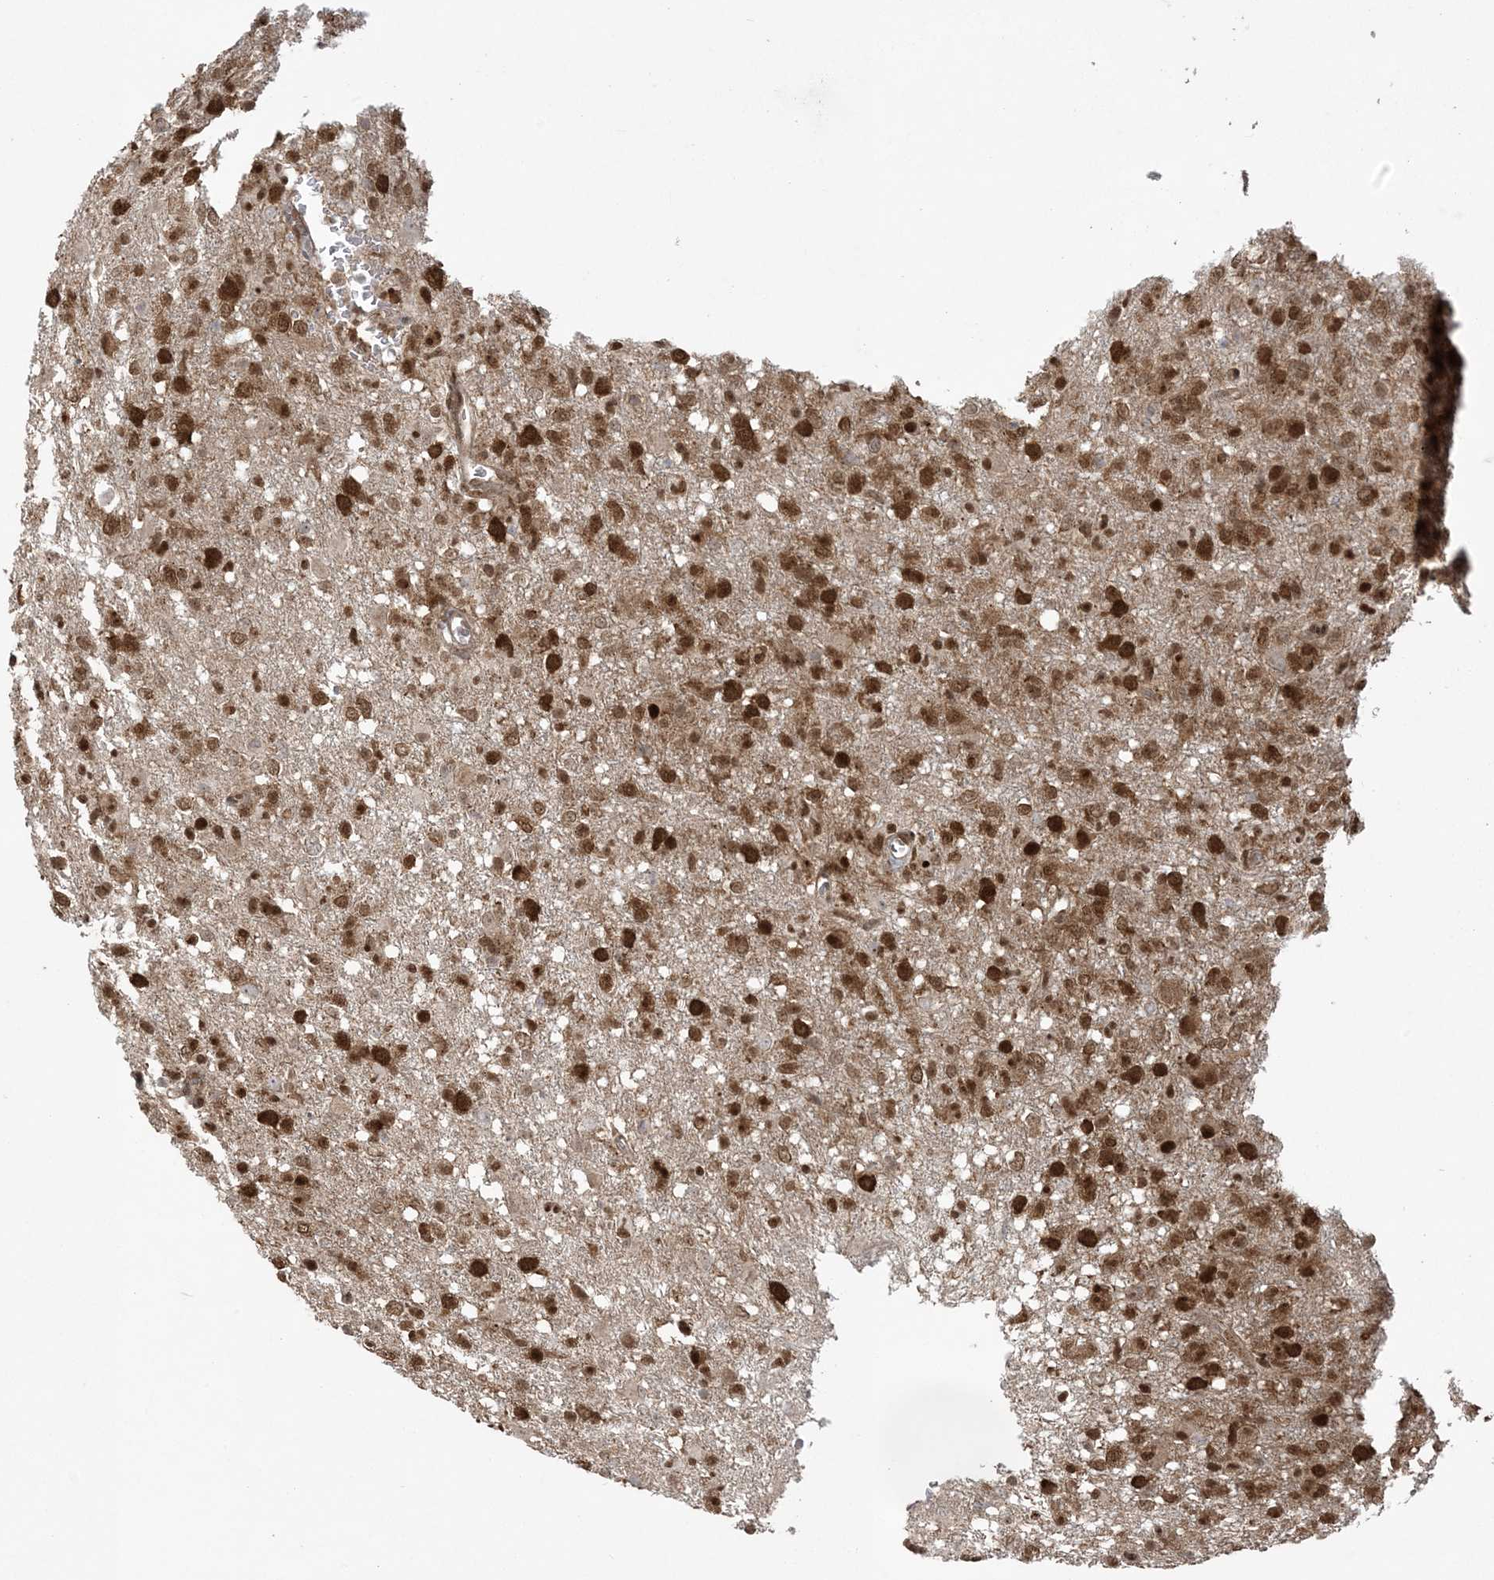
{"staining": {"intensity": "strong", "quantity": ">75%", "location": "nuclear"}, "tissue": "glioma", "cell_type": "Tumor cells", "image_type": "cancer", "snomed": [{"axis": "morphology", "description": "Glioma, malignant, High grade"}, {"axis": "topography", "description": "Brain"}], "caption": "Glioma stained with a brown dye exhibits strong nuclear positive positivity in about >75% of tumor cells.", "gene": "ABCF3", "patient": {"sex": "female", "age": 57}}